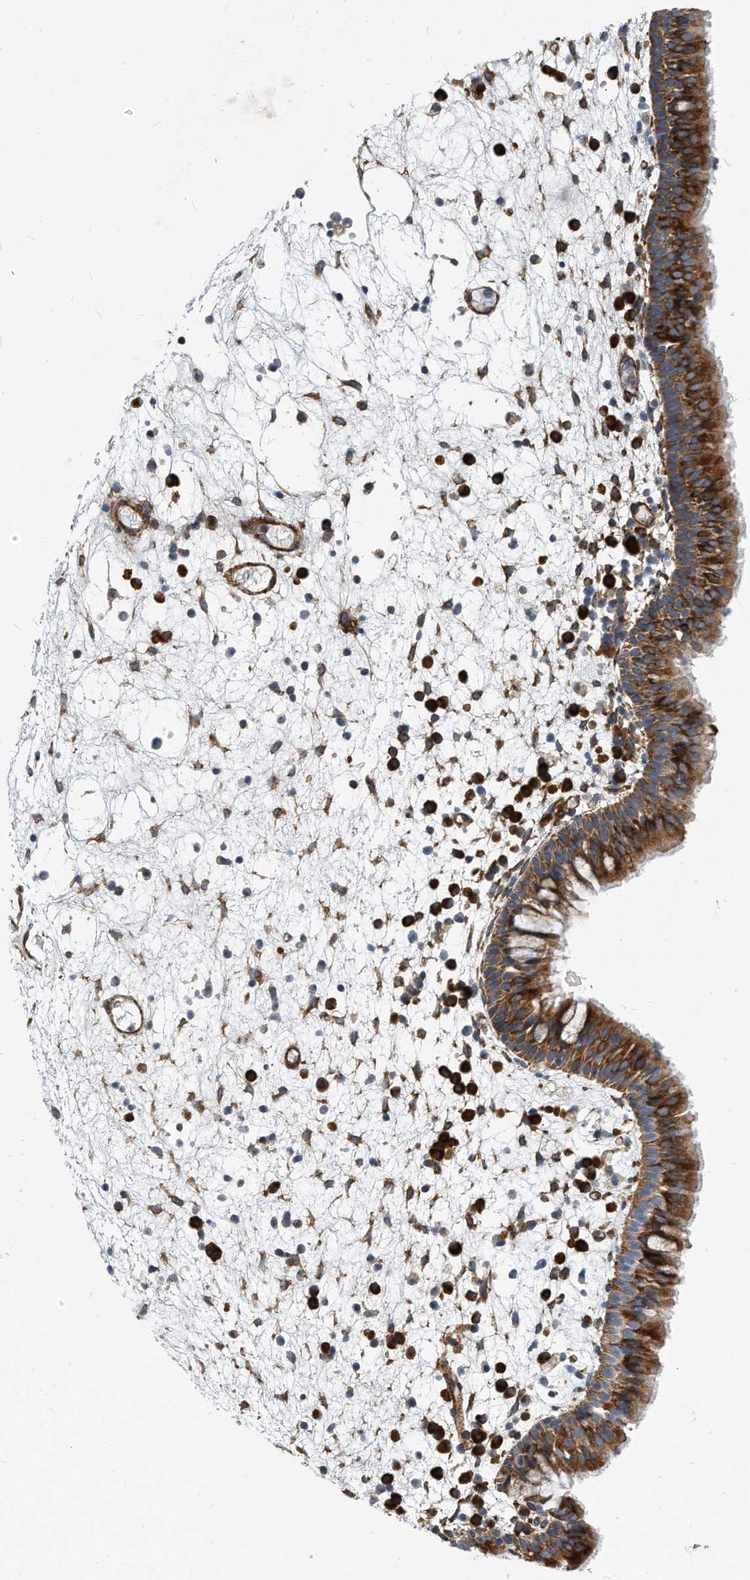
{"staining": {"intensity": "strong", "quantity": ">75%", "location": "cytoplasmic/membranous"}, "tissue": "nasopharynx", "cell_type": "Respiratory epithelial cells", "image_type": "normal", "snomed": [{"axis": "morphology", "description": "Normal tissue, NOS"}, {"axis": "morphology", "description": "Inflammation, NOS"}, {"axis": "morphology", "description": "Malignant melanoma, Metastatic site"}, {"axis": "topography", "description": "Nasopharynx"}], "caption": "Respiratory epithelial cells show strong cytoplasmic/membranous expression in about >75% of cells in benign nasopharynx.", "gene": "EIF2B4", "patient": {"sex": "male", "age": 70}}